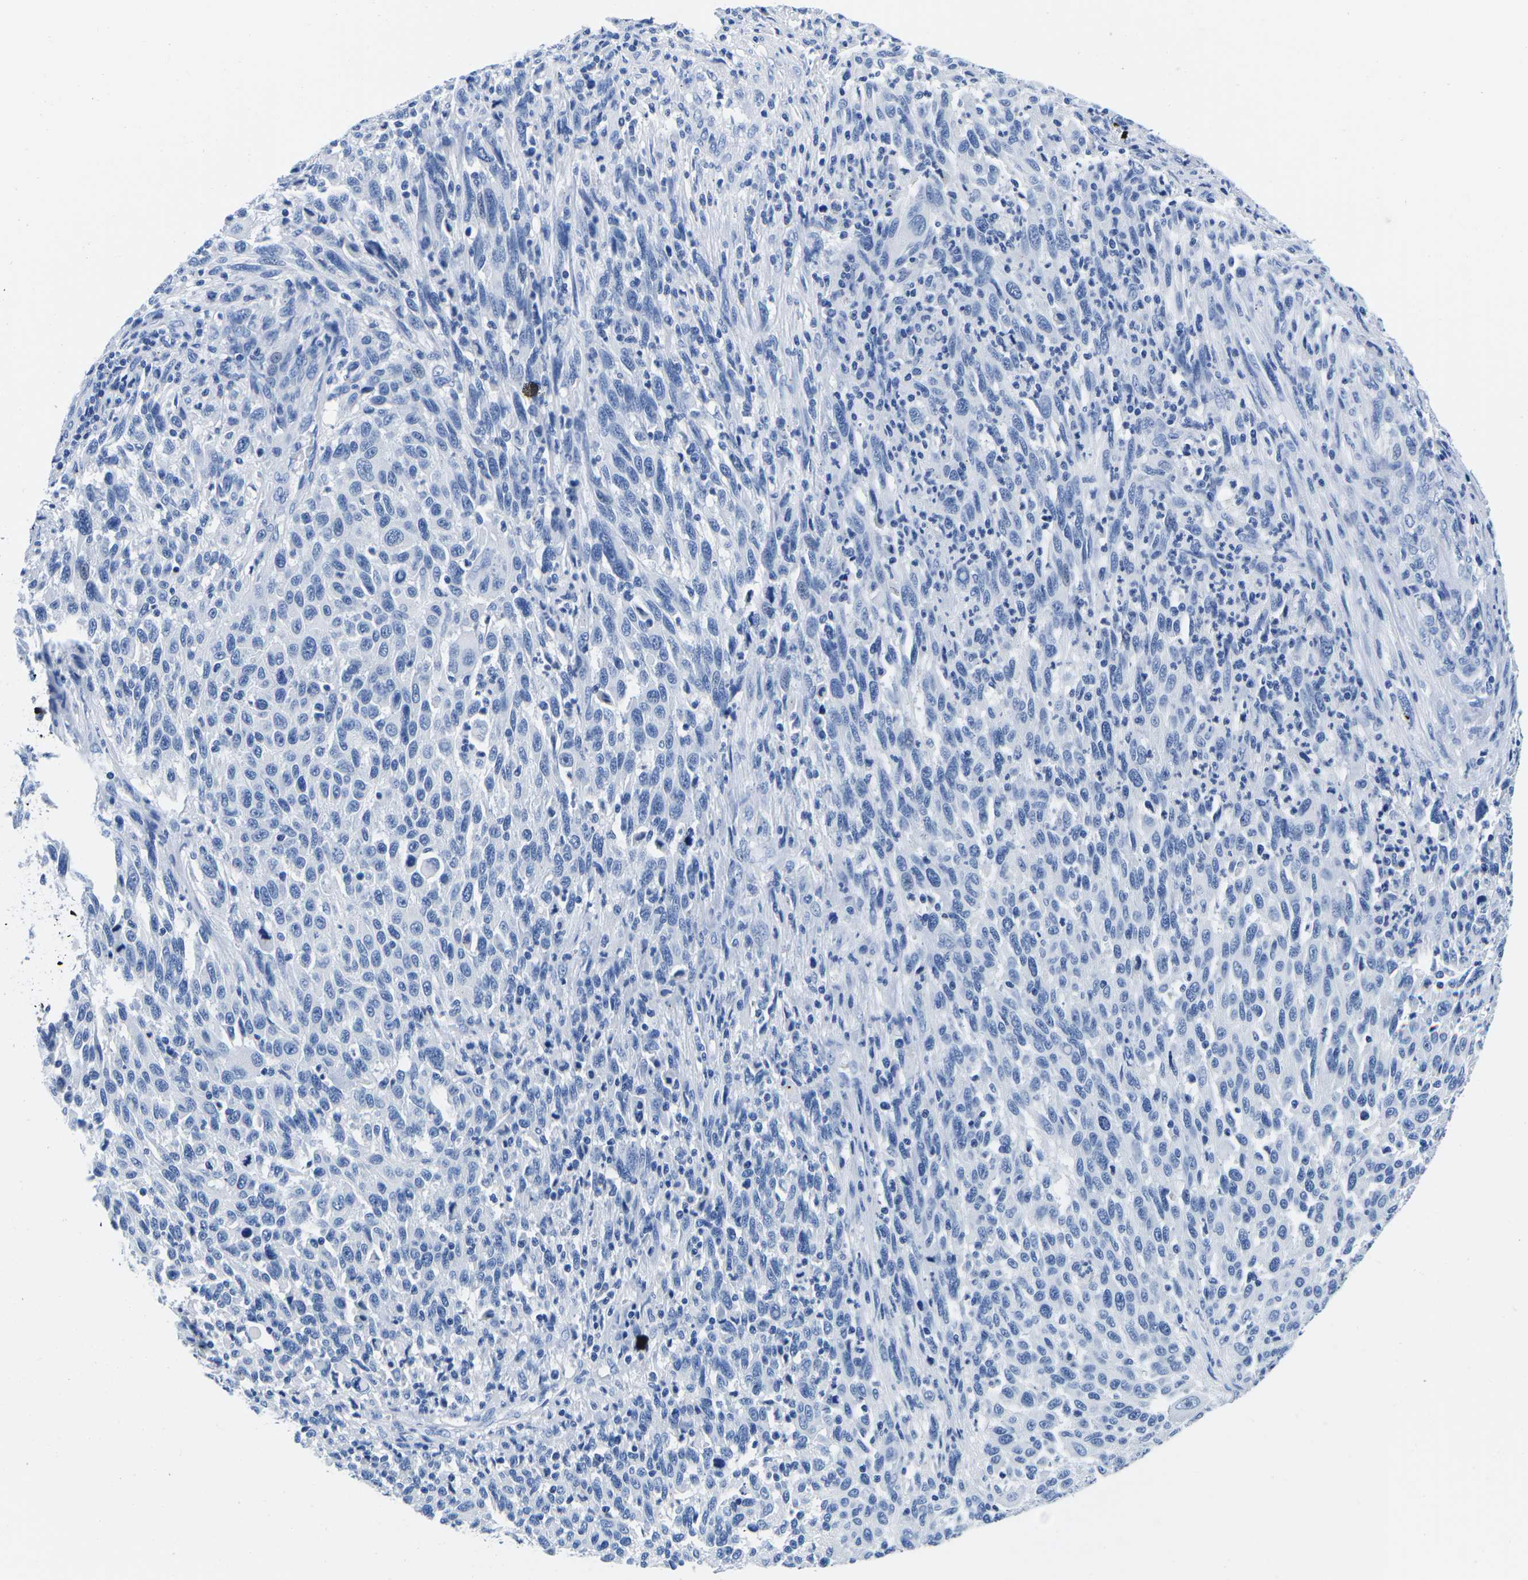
{"staining": {"intensity": "negative", "quantity": "none", "location": "none"}, "tissue": "melanoma", "cell_type": "Tumor cells", "image_type": "cancer", "snomed": [{"axis": "morphology", "description": "Malignant melanoma, Metastatic site"}, {"axis": "topography", "description": "Lymph node"}], "caption": "Human malignant melanoma (metastatic site) stained for a protein using immunohistochemistry (IHC) displays no expression in tumor cells.", "gene": "CYP1A2", "patient": {"sex": "male", "age": 61}}